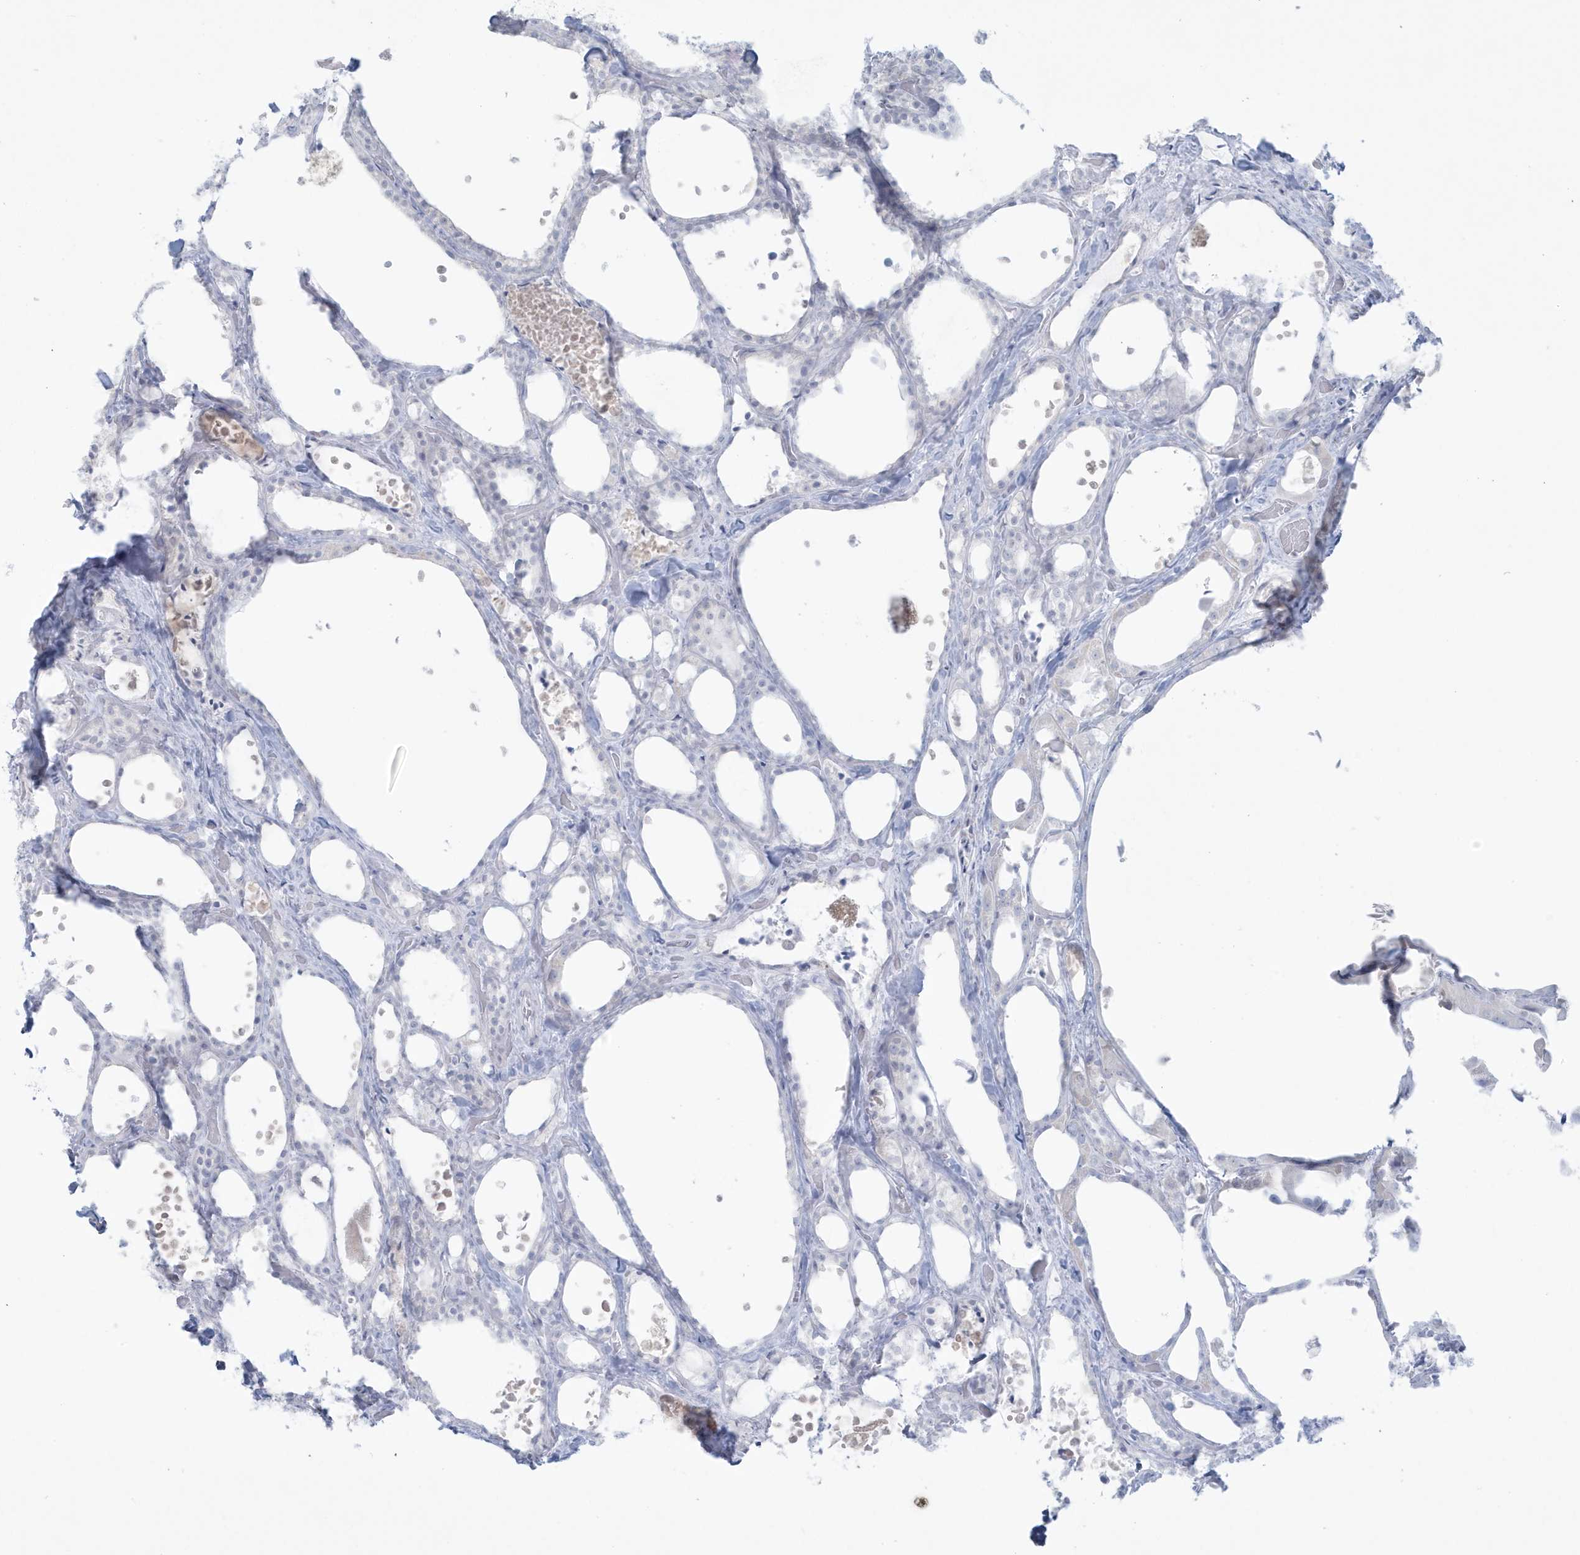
{"staining": {"intensity": "negative", "quantity": "none", "location": "none"}, "tissue": "thyroid cancer", "cell_type": "Tumor cells", "image_type": "cancer", "snomed": [{"axis": "morphology", "description": "Papillary adenocarcinoma, NOS"}, {"axis": "topography", "description": "Thyroid gland"}], "caption": "Immunohistochemical staining of human thyroid papillary adenocarcinoma exhibits no significant expression in tumor cells.", "gene": "HERC6", "patient": {"sex": "male", "age": 77}}